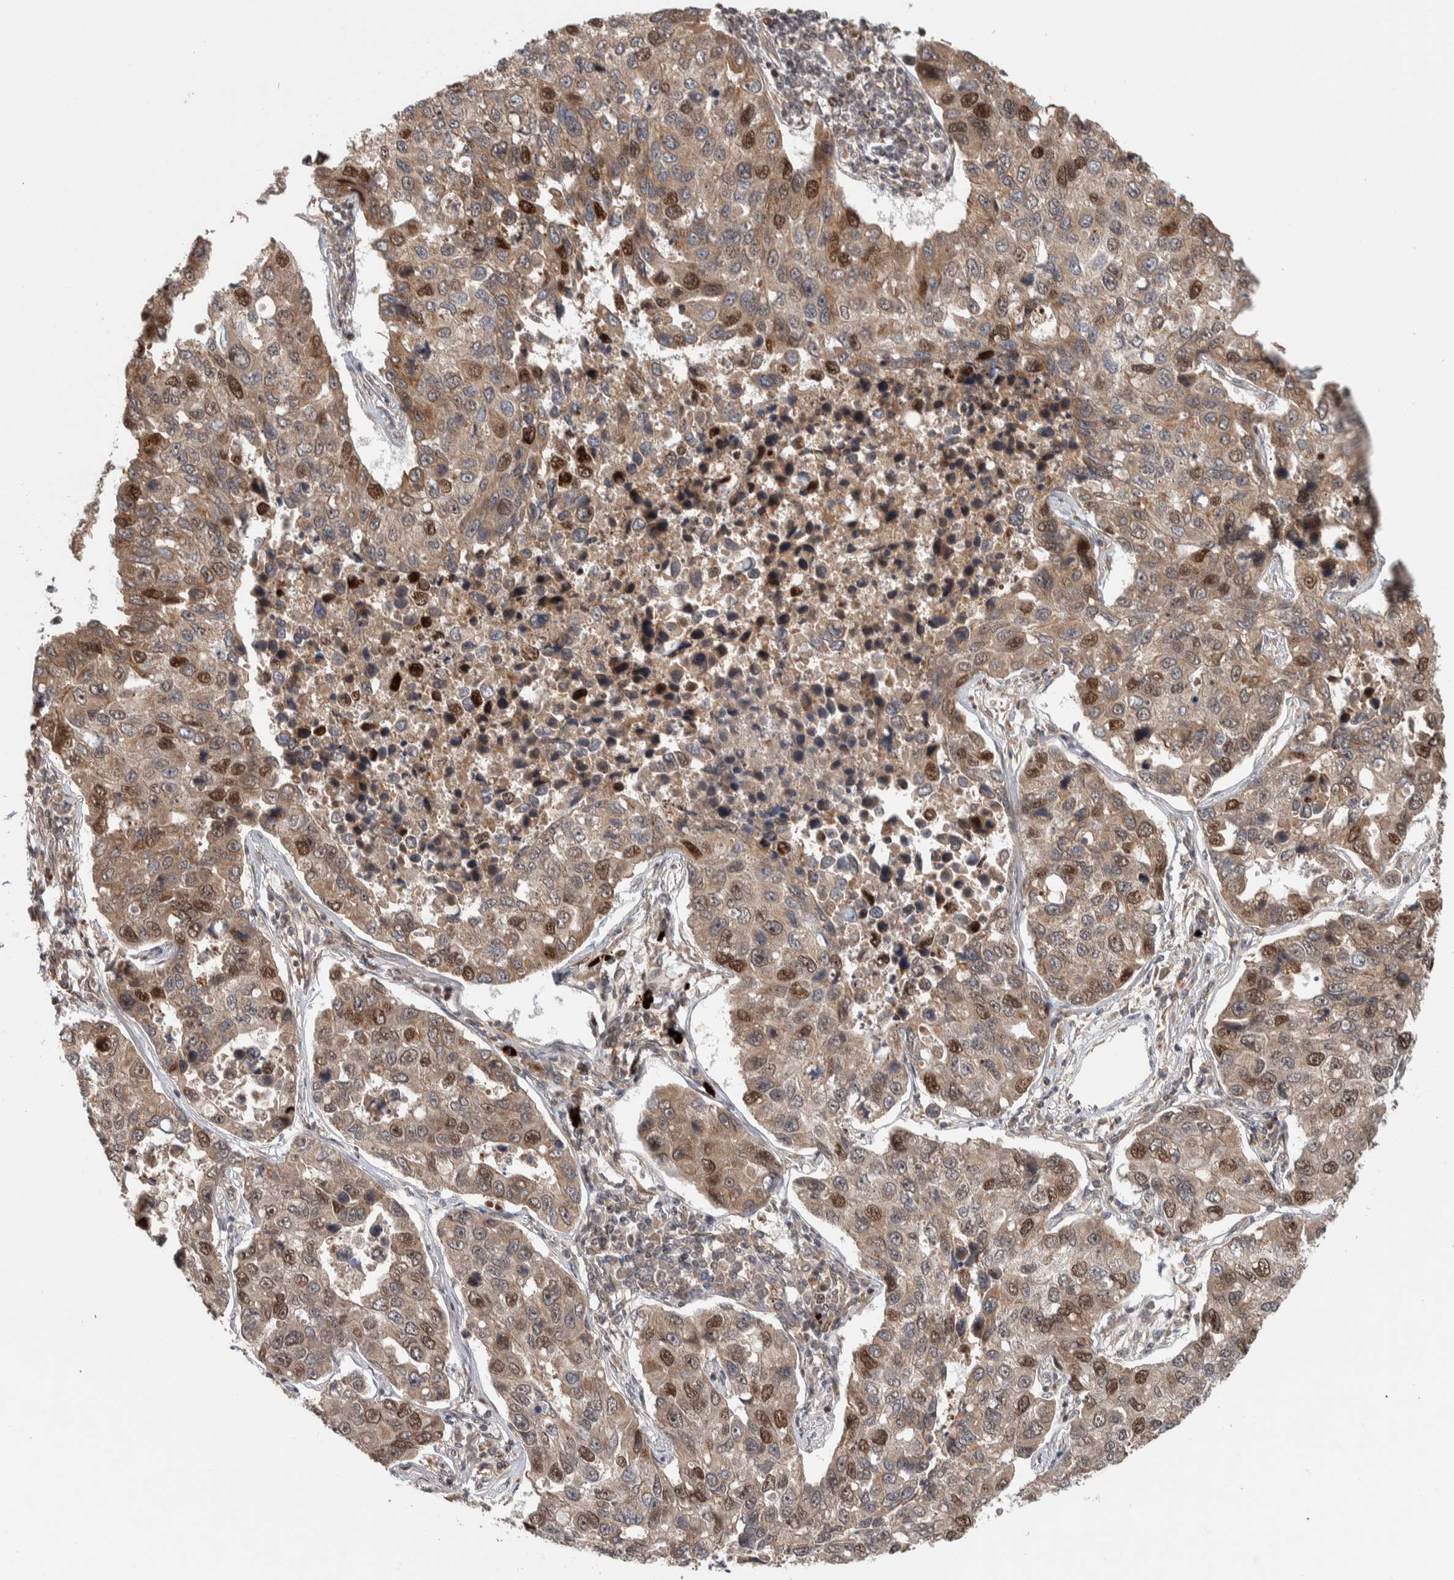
{"staining": {"intensity": "moderate", "quantity": ">75%", "location": "cytoplasmic/membranous,nuclear"}, "tissue": "lung cancer", "cell_type": "Tumor cells", "image_type": "cancer", "snomed": [{"axis": "morphology", "description": "Adenocarcinoma, NOS"}, {"axis": "topography", "description": "Lung"}], "caption": "Protein expression analysis of human lung cancer (adenocarcinoma) reveals moderate cytoplasmic/membranous and nuclear positivity in approximately >75% of tumor cells.", "gene": "RPS6KA4", "patient": {"sex": "male", "age": 64}}